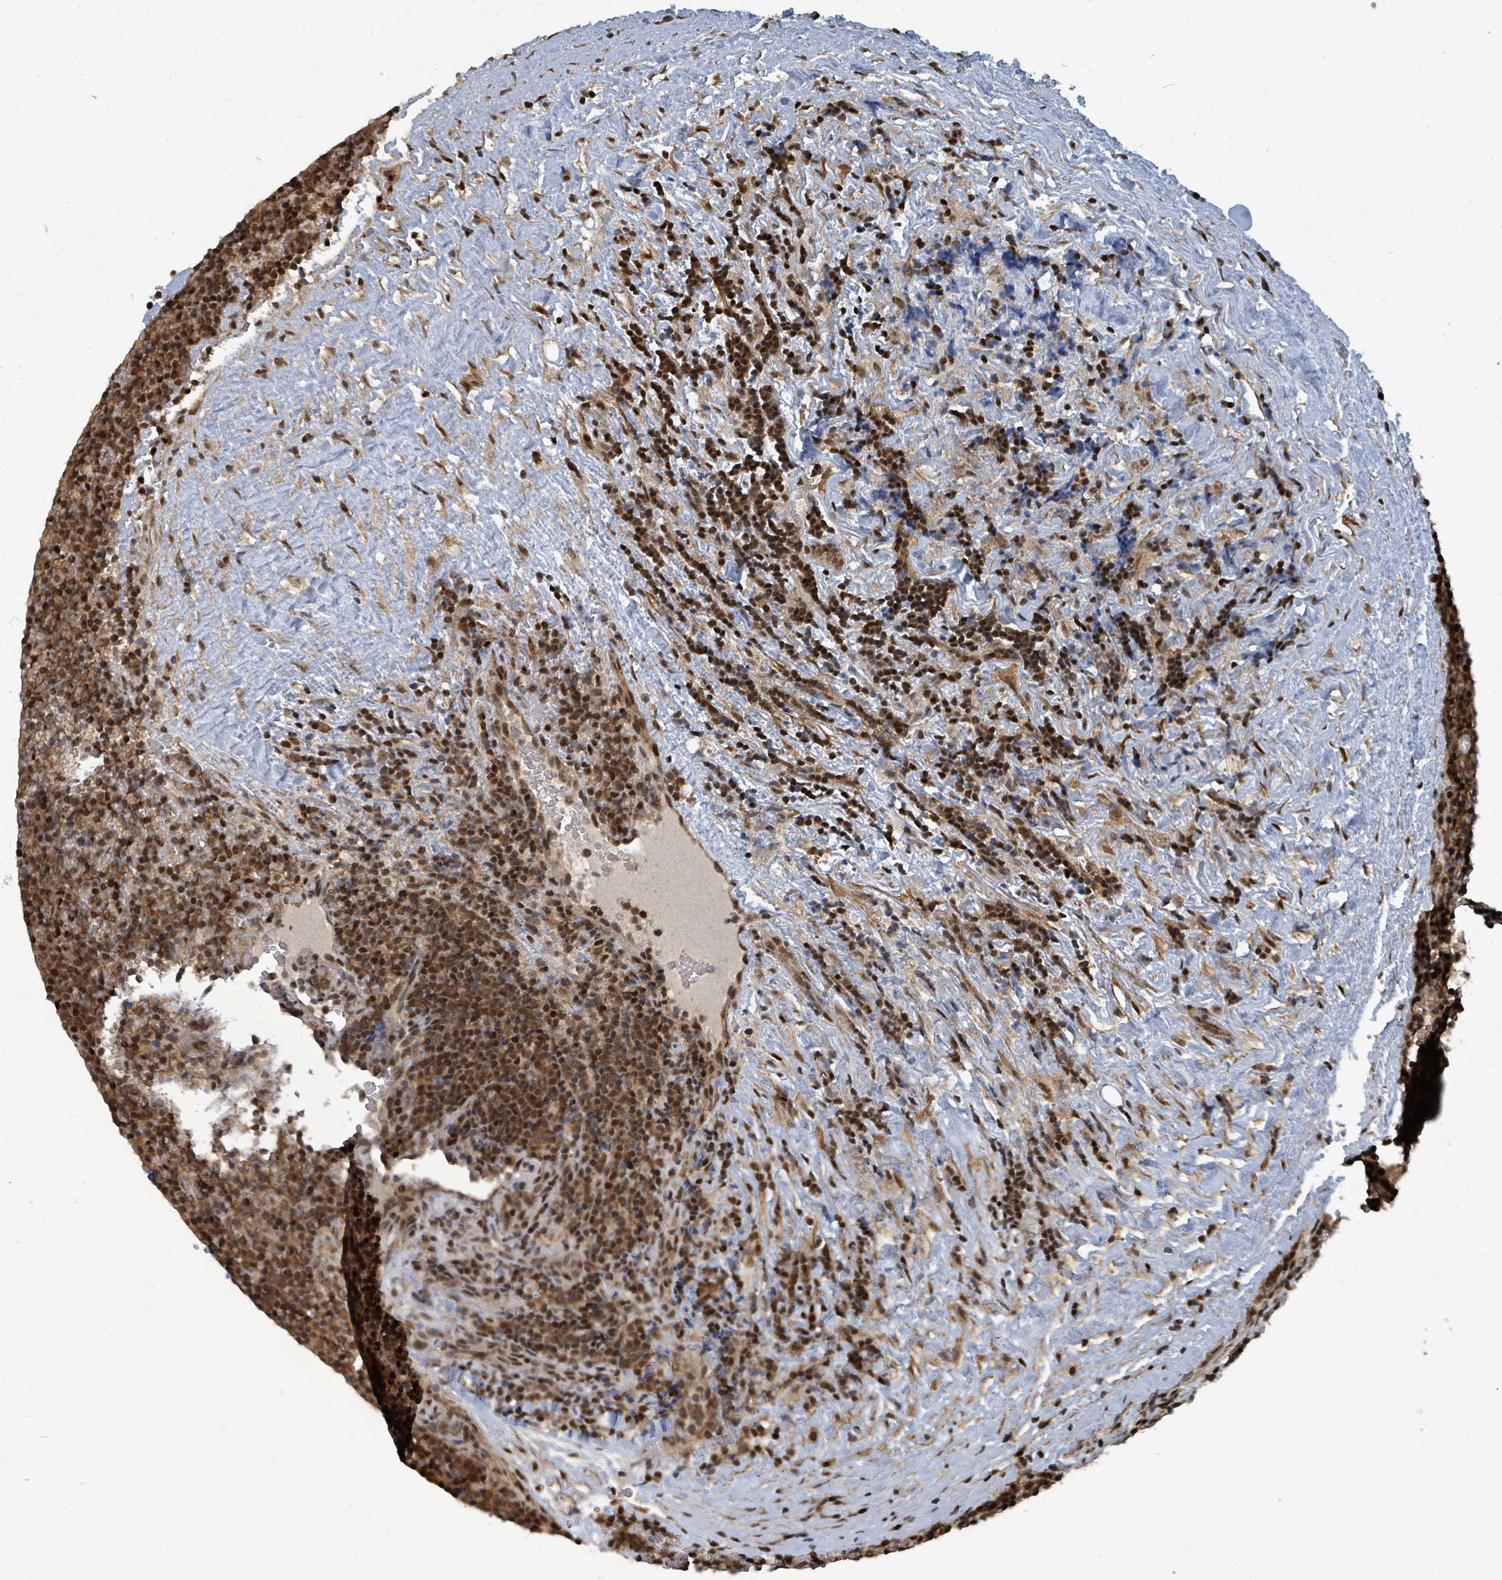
{"staining": {"intensity": "strong", "quantity": ">75%", "location": "cytoplasmic/membranous,nuclear"}, "tissue": "lymphoma", "cell_type": "Tumor cells", "image_type": "cancer", "snomed": [{"axis": "morphology", "description": "Malignant lymphoma, non-Hodgkin's type, Low grade"}, {"axis": "topography", "description": "Lymph node"}], "caption": "Tumor cells display high levels of strong cytoplasmic/membranous and nuclear staining in about >75% of cells in human lymphoma. (Brightfield microscopy of DAB IHC at high magnification).", "gene": "TRDMT1", "patient": {"sex": "female", "age": 67}}